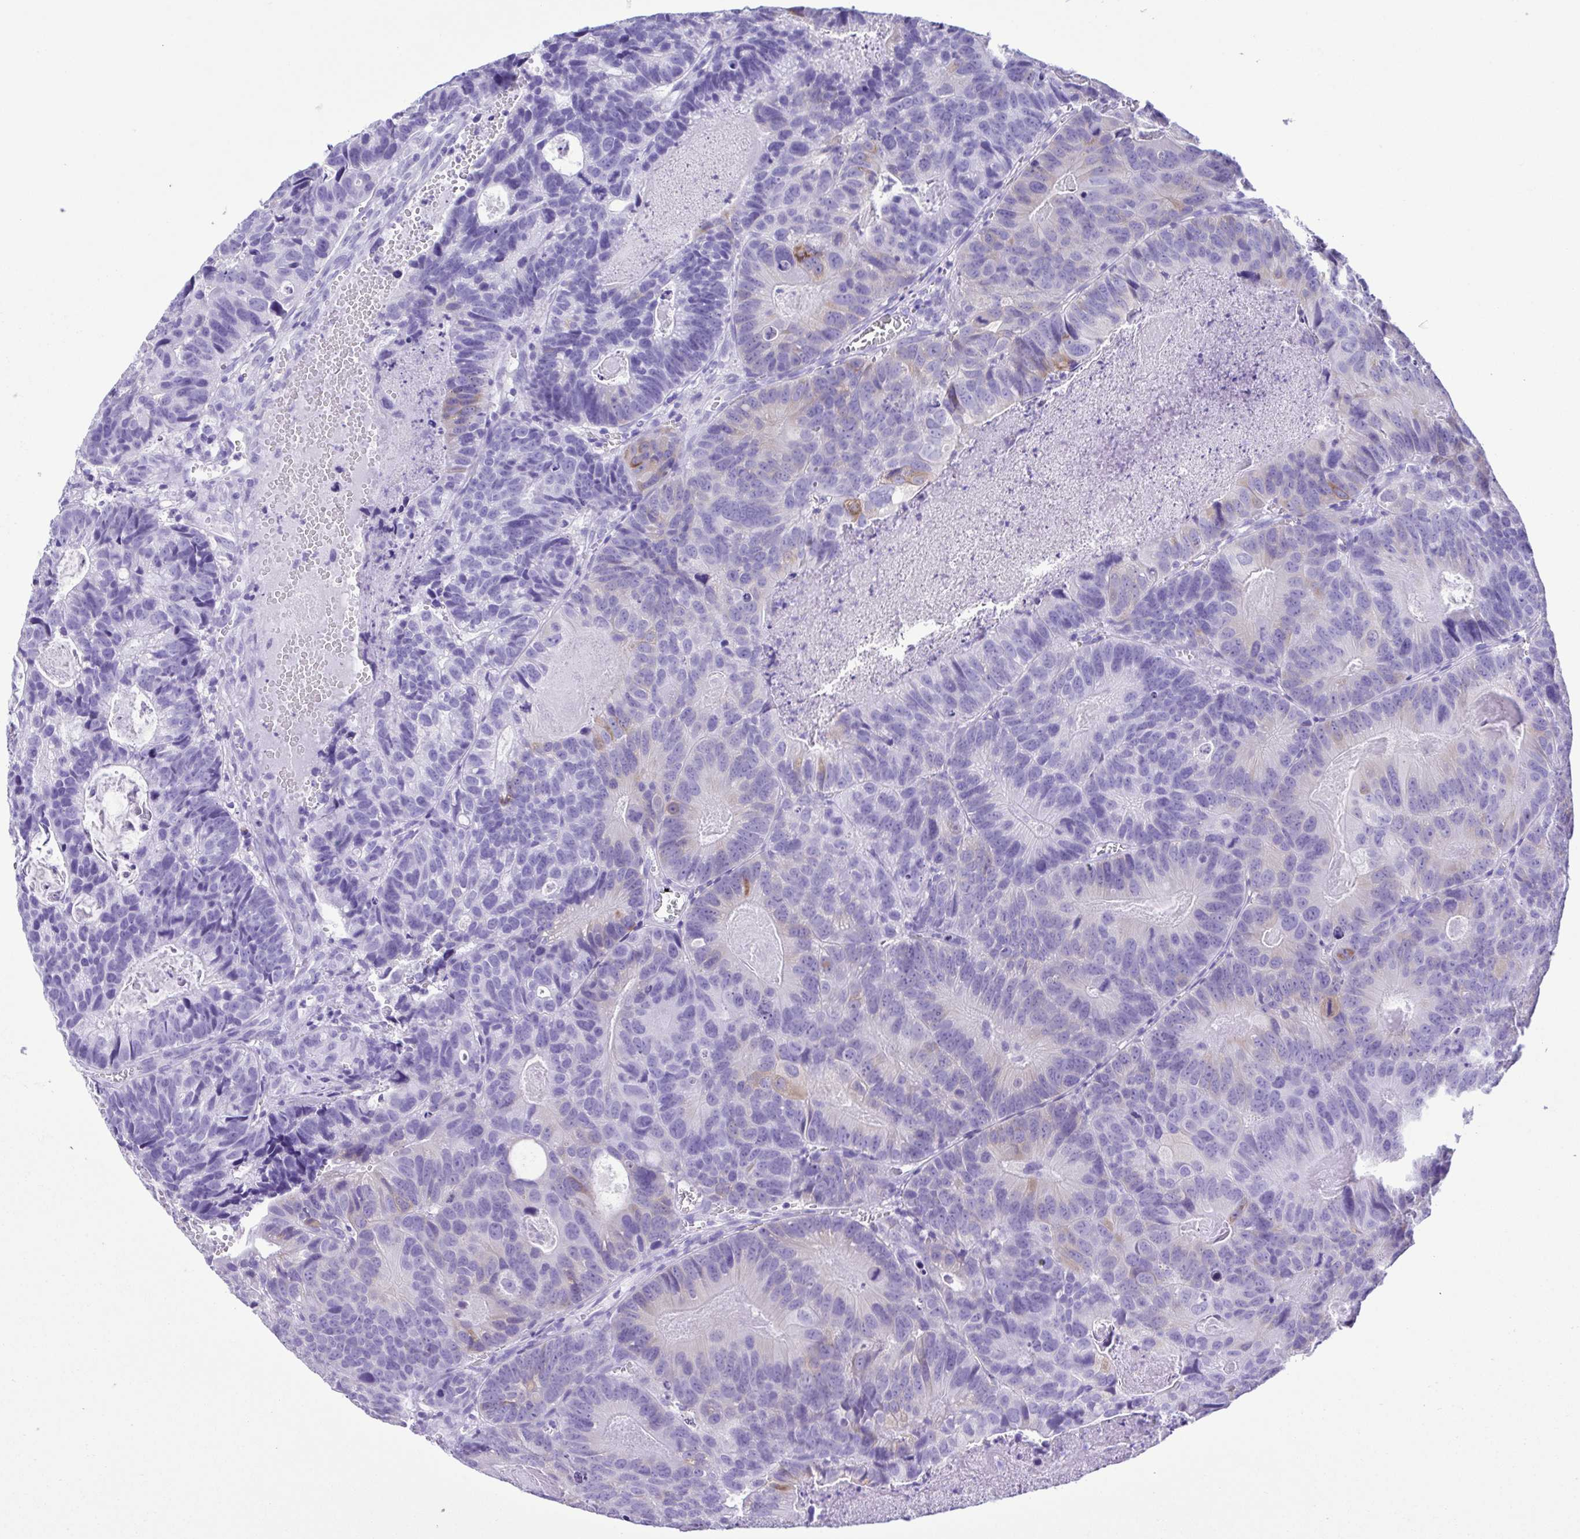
{"staining": {"intensity": "negative", "quantity": "none", "location": "none"}, "tissue": "head and neck cancer", "cell_type": "Tumor cells", "image_type": "cancer", "snomed": [{"axis": "morphology", "description": "Adenocarcinoma, NOS"}, {"axis": "topography", "description": "Head-Neck"}], "caption": "A high-resolution photomicrograph shows immunohistochemistry (IHC) staining of head and neck cancer (adenocarcinoma), which demonstrates no significant staining in tumor cells.", "gene": "ERP27", "patient": {"sex": "male", "age": 62}}